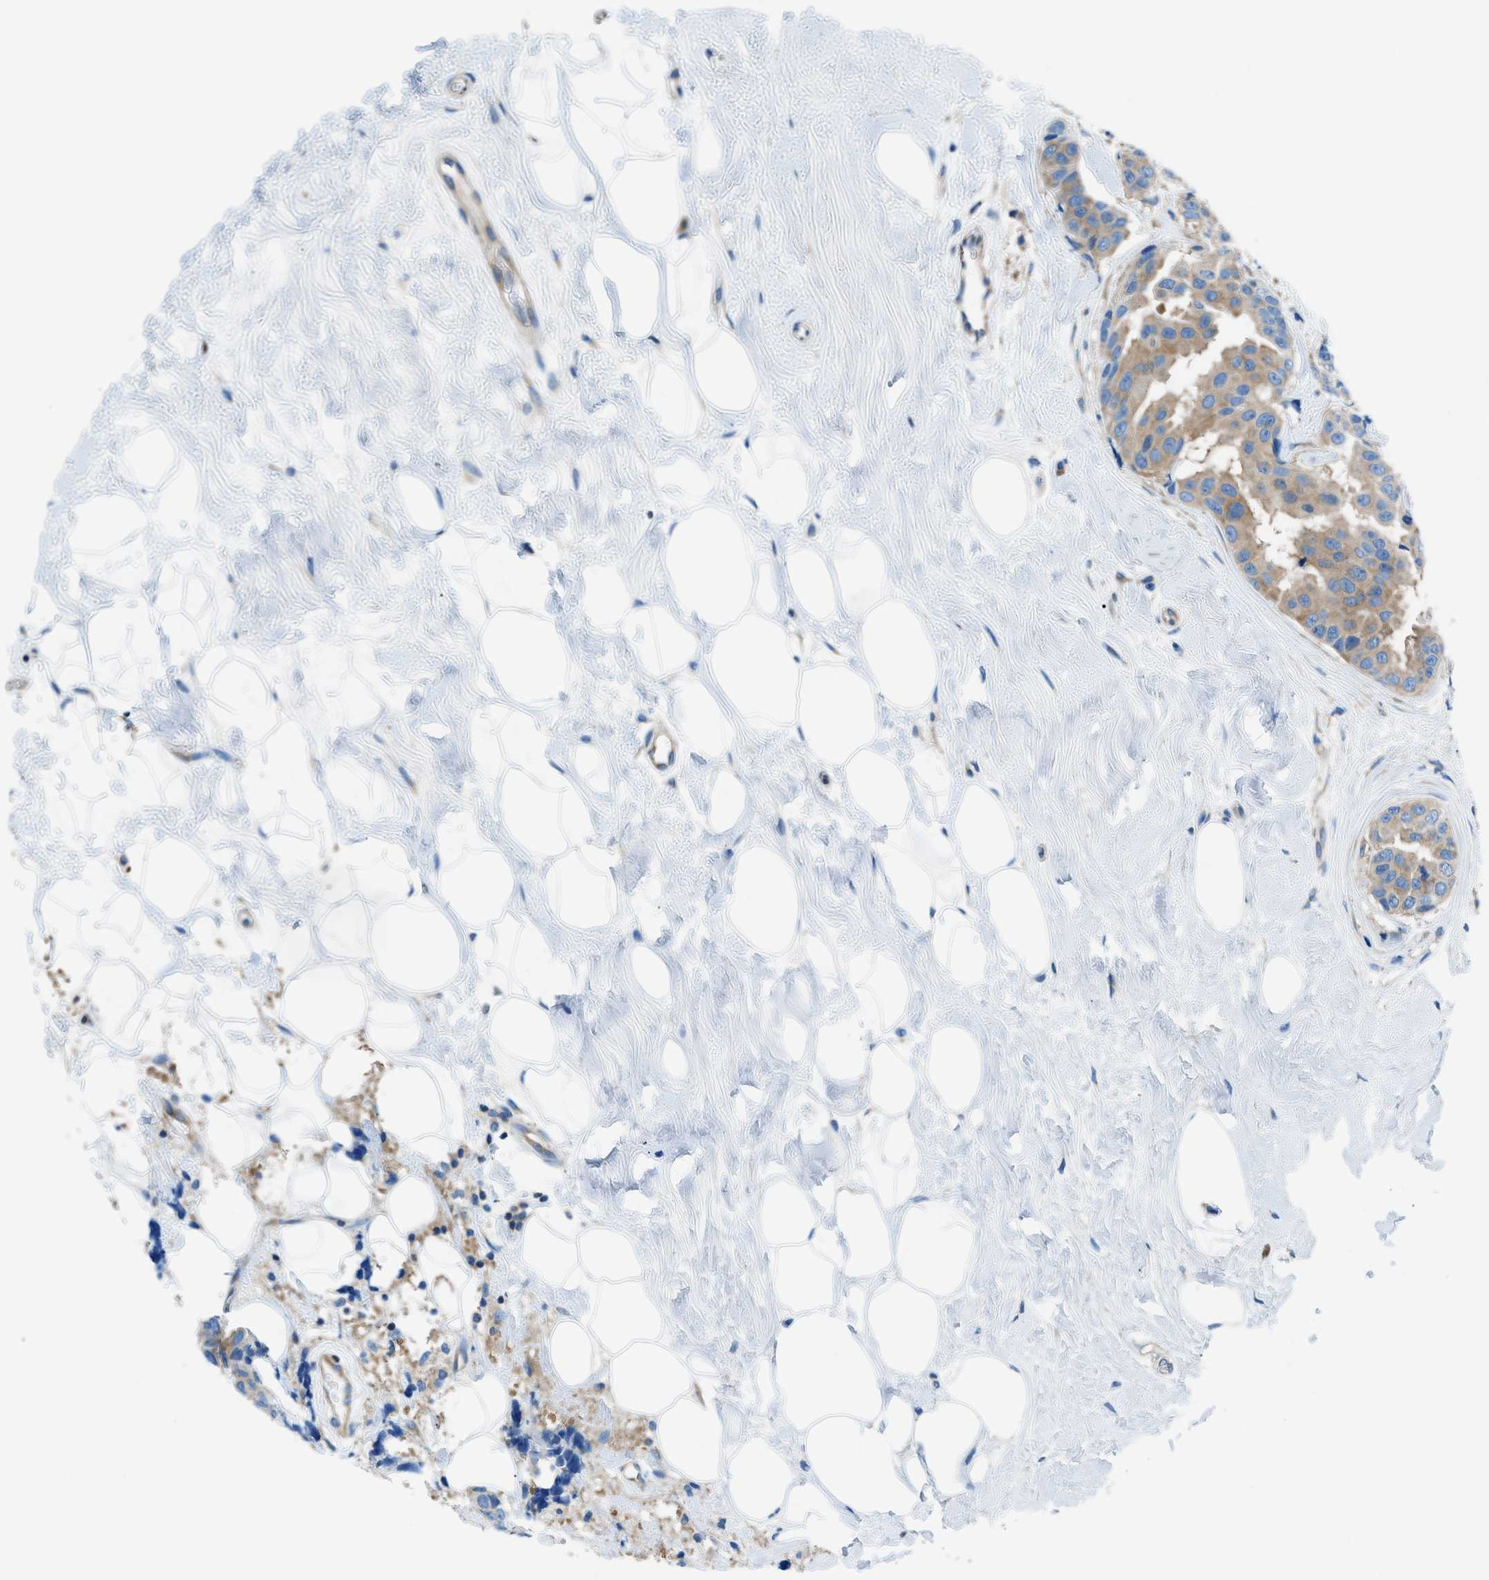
{"staining": {"intensity": "weak", "quantity": ">75%", "location": "cytoplasmic/membranous"}, "tissue": "breast cancer", "cell_type": "Tumor cells", "image_type": "cancer", "snomed": [{"axis": "morphology", "description": "Normal tissue, NOS"}, {"axis": "morphology", "description": "Duct carcinoma"}, {"axis": "topography", "description": "Breast"}], "caption": "Breast cancer (invasive ductal carcinoma) tissue displays weak cytoplasmic/membranous positivity in about >75% of tumor cells", "gene": "SARS1", "patient": {"sex": "female", "age": 39}}